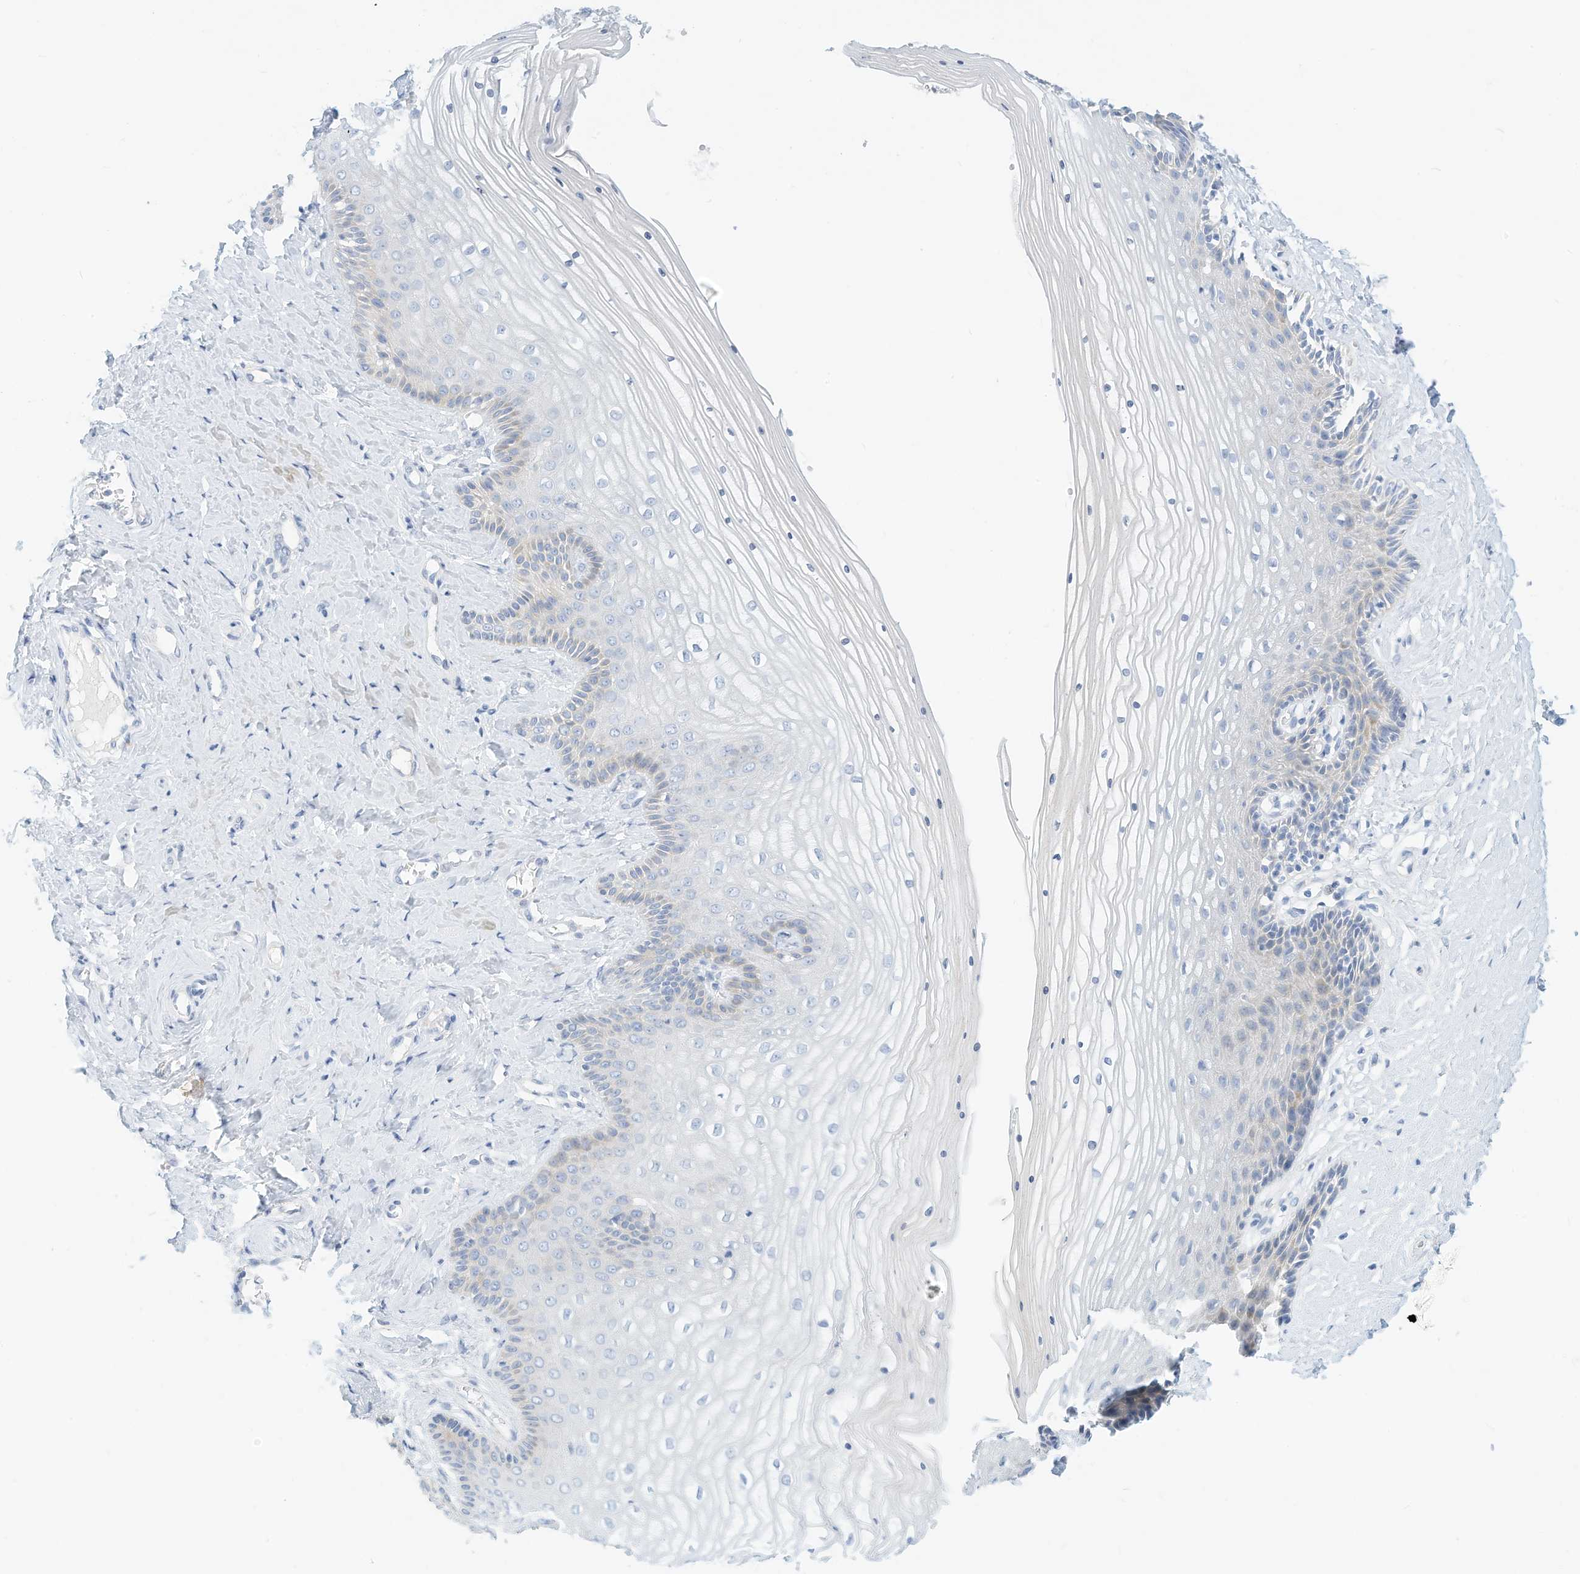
{"staining": {"intensity": "negative", "quantity": "none", "location": "none"}, "tissue": "vagina", "cell_type": "Squamous epithelial cells", "image_type": "normal", "snomed": [{"axis": "morphology", "description": "Normal tissue, NOS"}, {"axis": "topography", "description": "Vagina"}, {"axis": "topography", "description": "Cervix"}], "caption": "Protein analysis of benign vagina reveals no significant staining in squamous epithelial cells. (Stains: DAB immunohistochemistry (IHC) with hematoxylin counter stain, Microscopy: brightfield microscopy at high magnification).", "gene": "SPOCD1", "patient": {"sex": "female", "age": 40}}